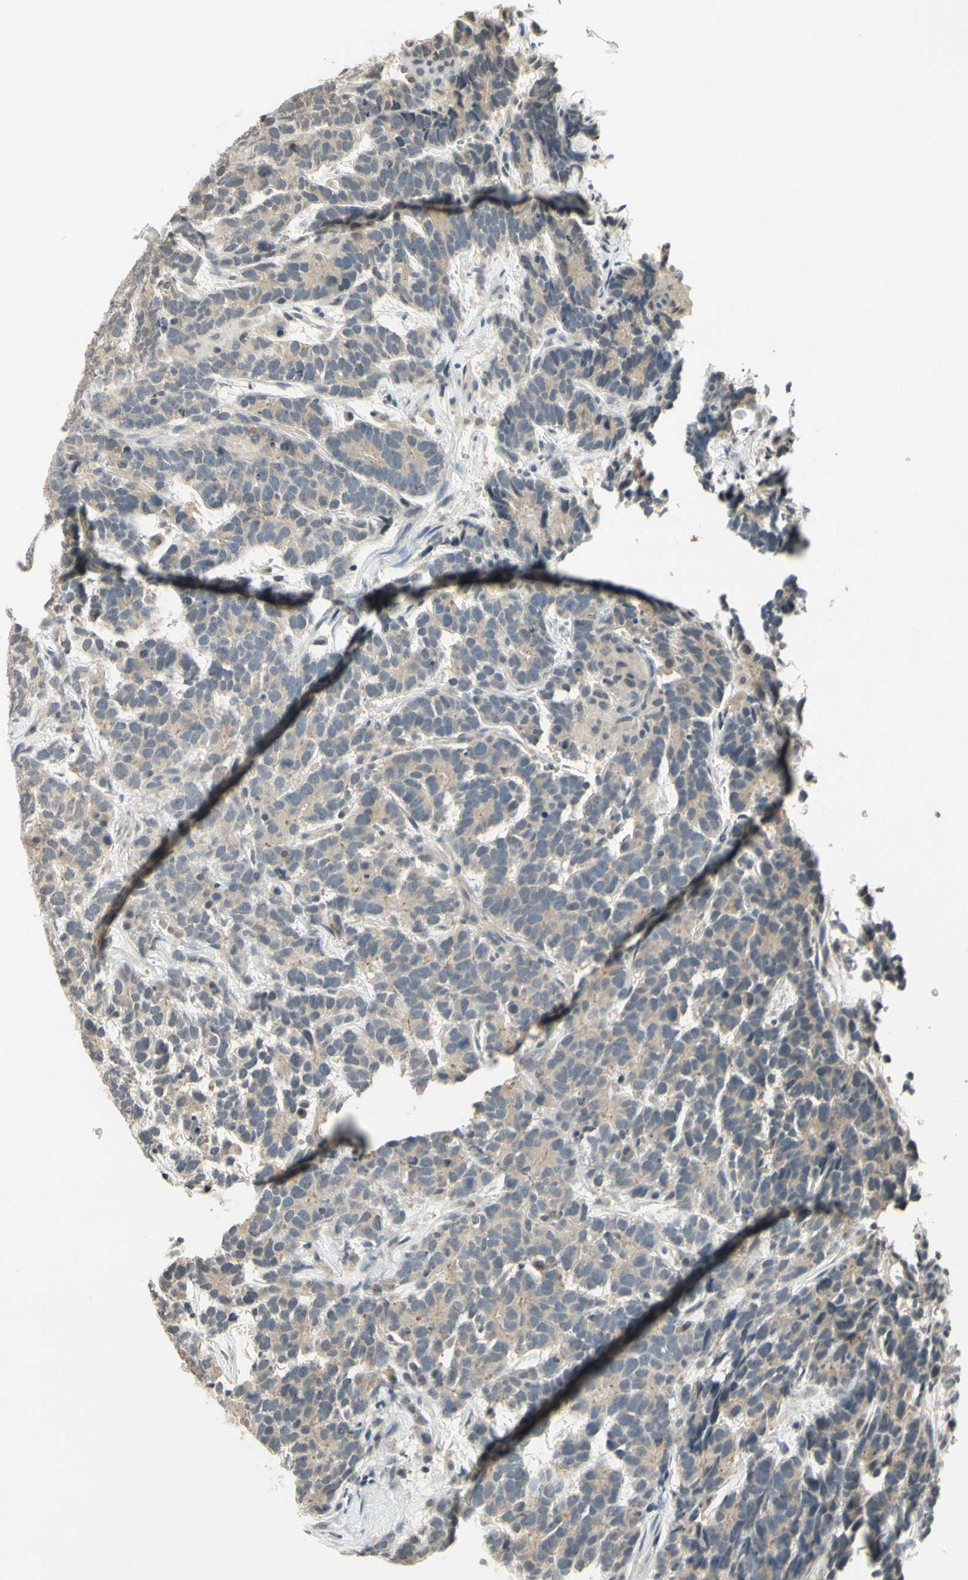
{"staining": {"intensity": "negative", "quantity": "none", "location": "none"}, "tissue": "testis cancer", "cell_type": "Tumor cells", "image_type": "cancer", "snomed": [{"axis": "morphology", "description": "Carcinoma, Embryonal, NOS"}, {"axis": "topography", "description": "Testis"}], "caption": "Protein analysis of testis embryonal carcinoma demonstrates no significant staining in tumor cells.", "gene": "GLI1", "patient": {"sex": "male", "age": 26}}